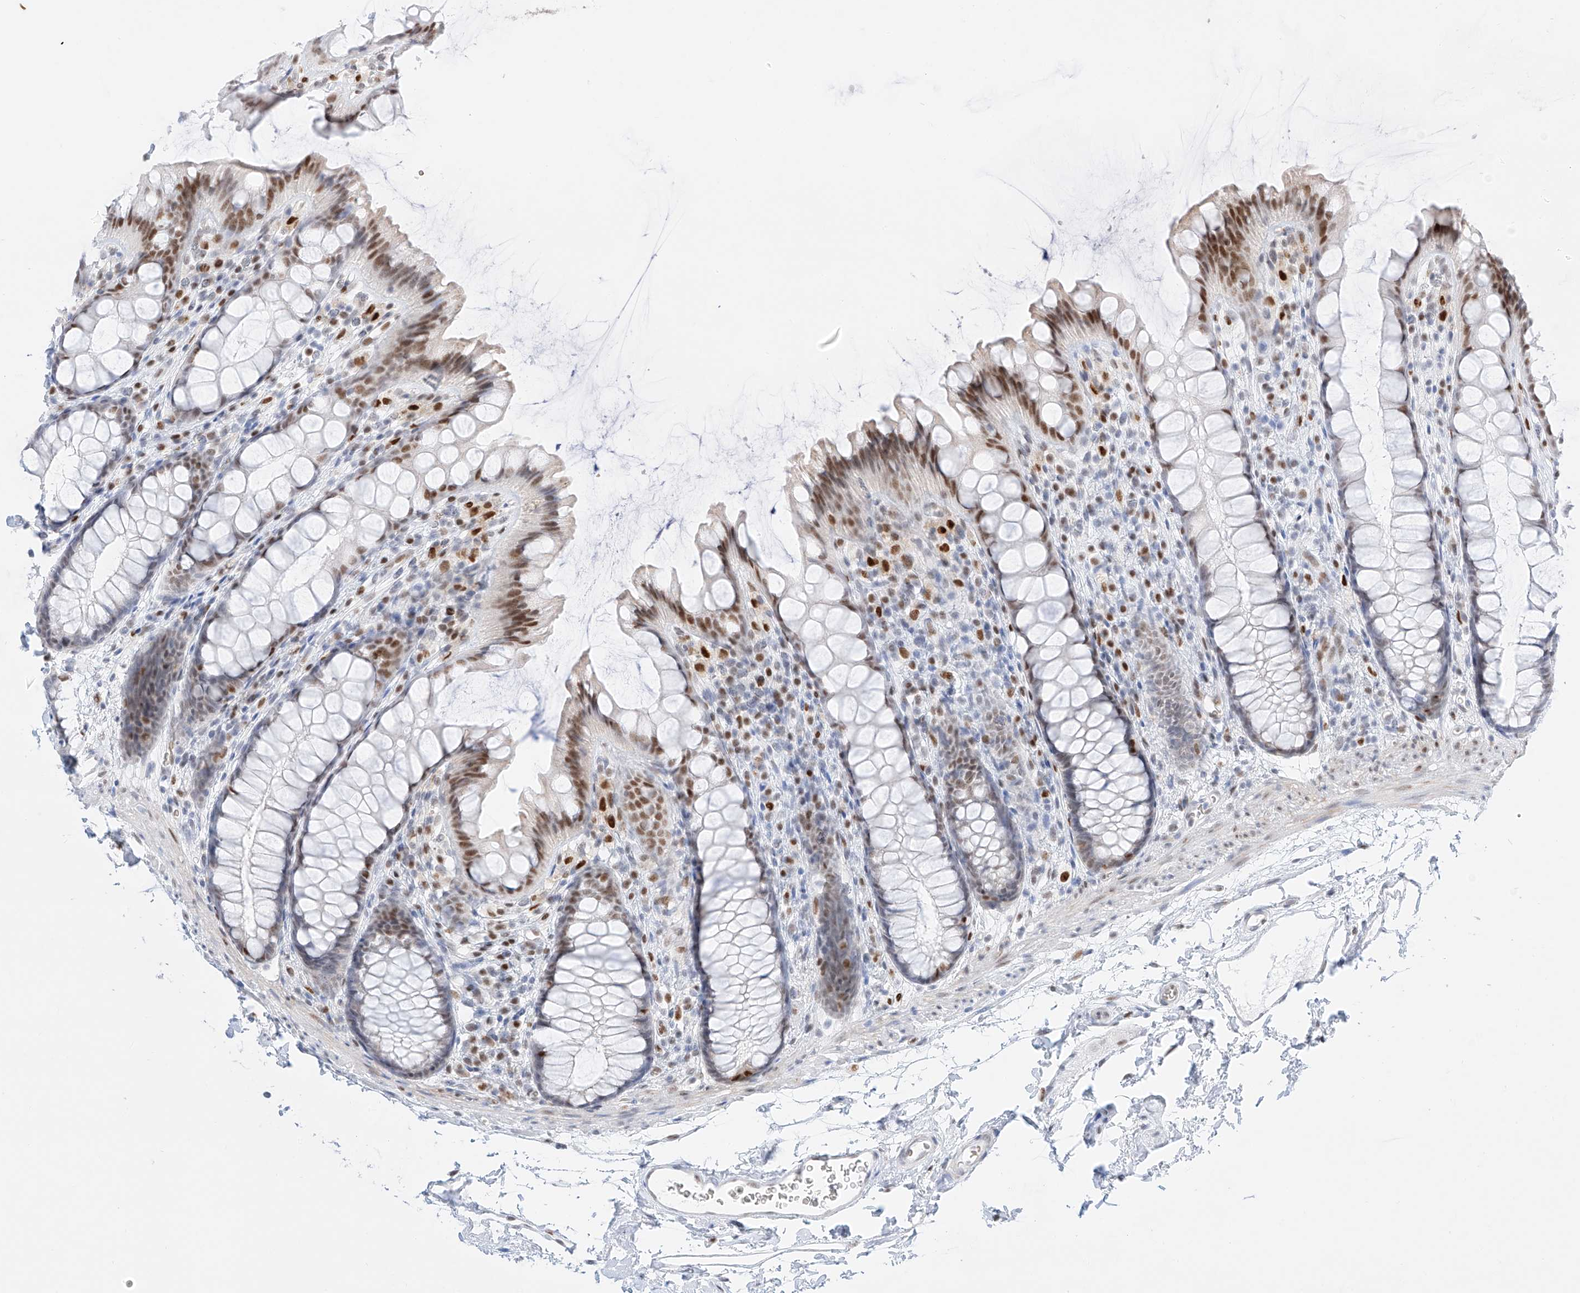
{"staining": {"intensity": "strong", "quantity": "25%-75%", "location": "nuclear"}, "tissue": "rectum", "cell_type": "Glandular cells", "image_type": "normal", "snomed": [{"axis": "morphology", "description": "Normal tissue, NOS"}, {"axis": "topography", "description": "Rectum"}], "caption": "Immunohistochemical staining of benign human rectum shows strong nuclear protein positivity in approximately 25%-75% of glandular cells. The staining is performed using DAB brown chromogen to label protein expression. The nuclei are counter-stained blue using hematoxylin.", "gene": "APIP", "patient": {"sex": "female", "age": 65}}